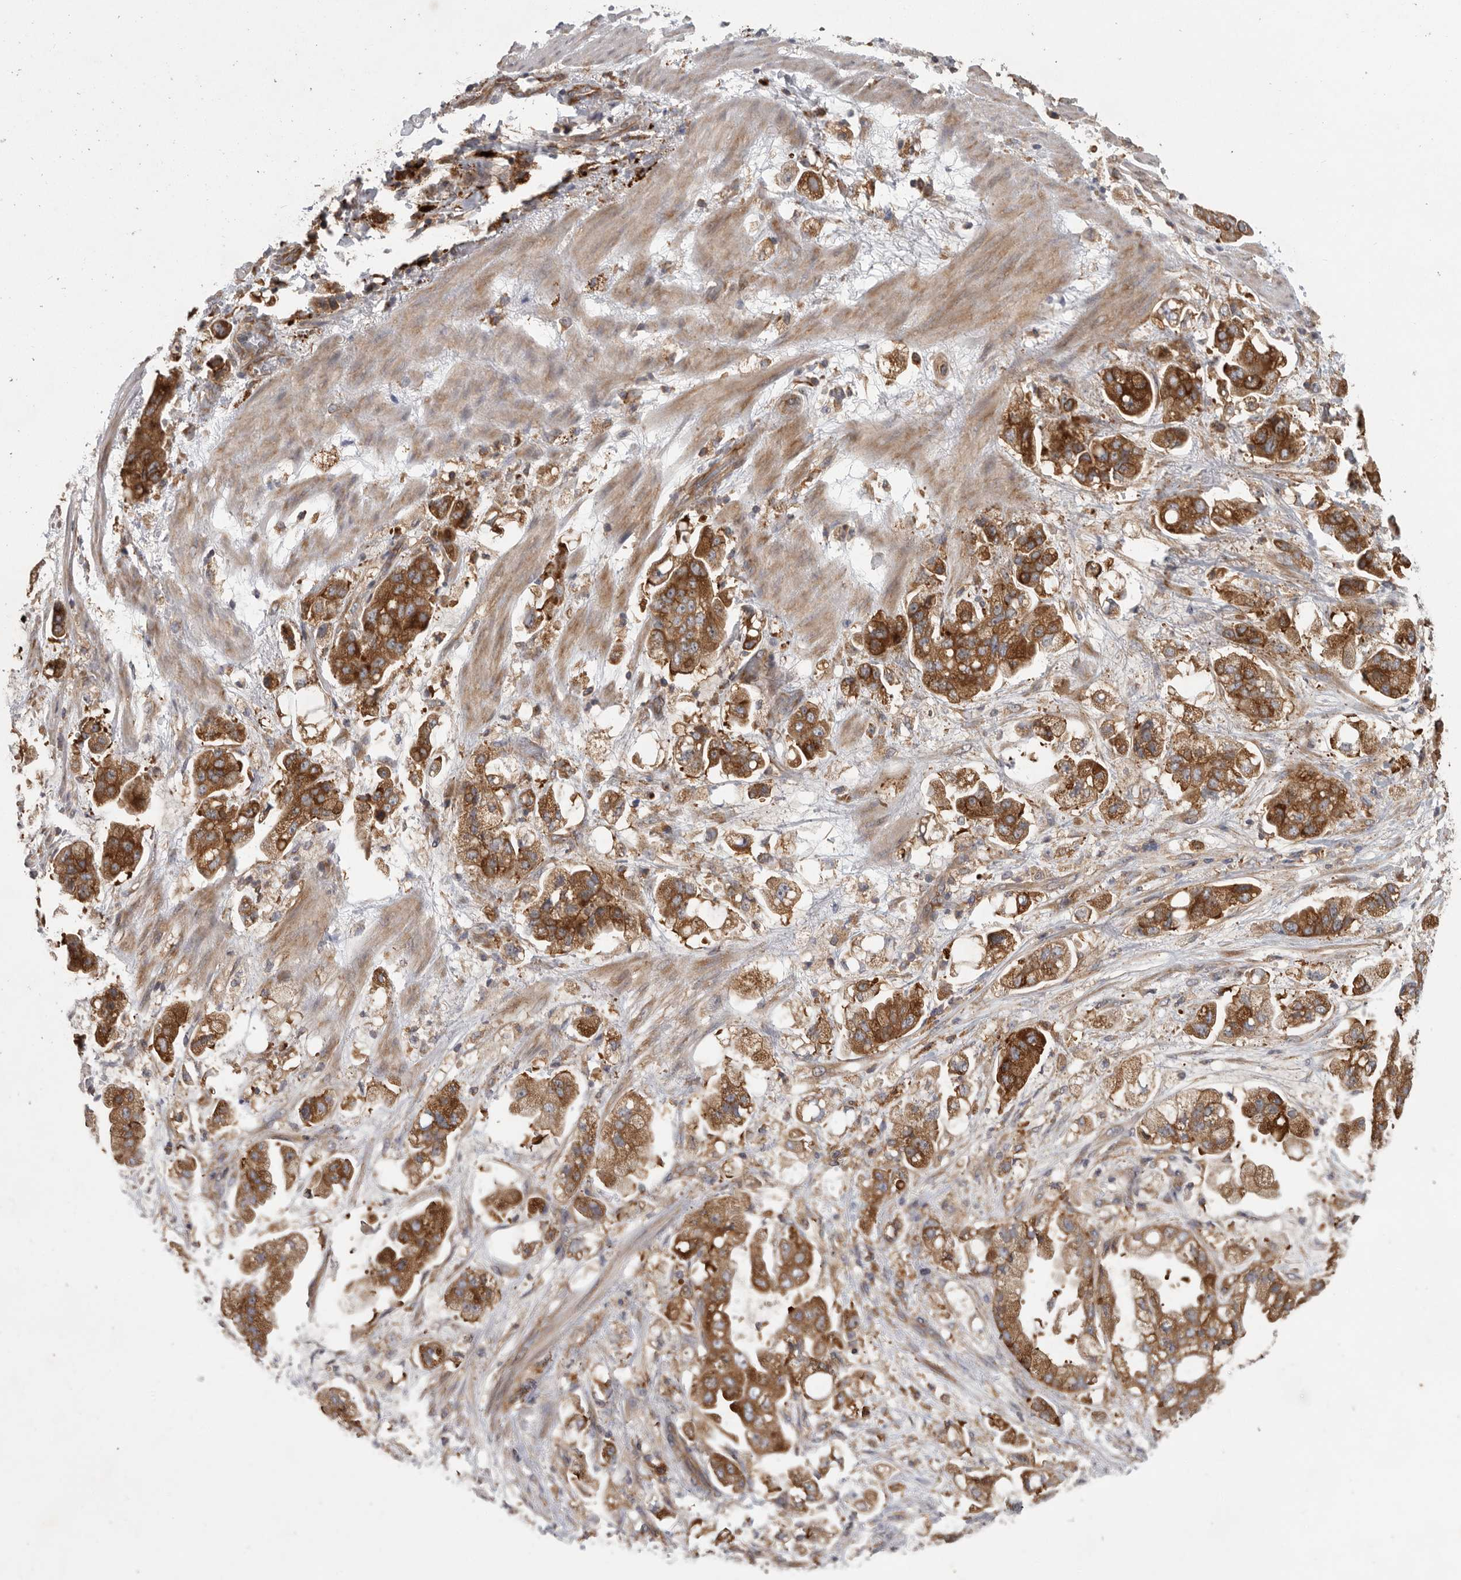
{"staining": {"intensity": "strong", "quantity": ">75%", "location": "cytoplasmic/membranous"}, "tissue": "stomach cancer", "cell_type": "Tumor cells", "image_type": "cancer", "snomed": [{"axis": "morphology", "description": "Adenocarcinoma, NOS"}, {"axis": "topography", "description": "Stomach"}], "caption": "Protein analysis of adenocarcinoma (stomach) tissue exhibits strong cytoplasmic/membranous expression in approximately >75% of tumor cells. The staining is performed using DAB brown chromogen to label protein expression. The nuclei are counter-stained blue using hematoxylin.", "gene": "C1orf109", "patient": {"sex": "male", "age": 62}}